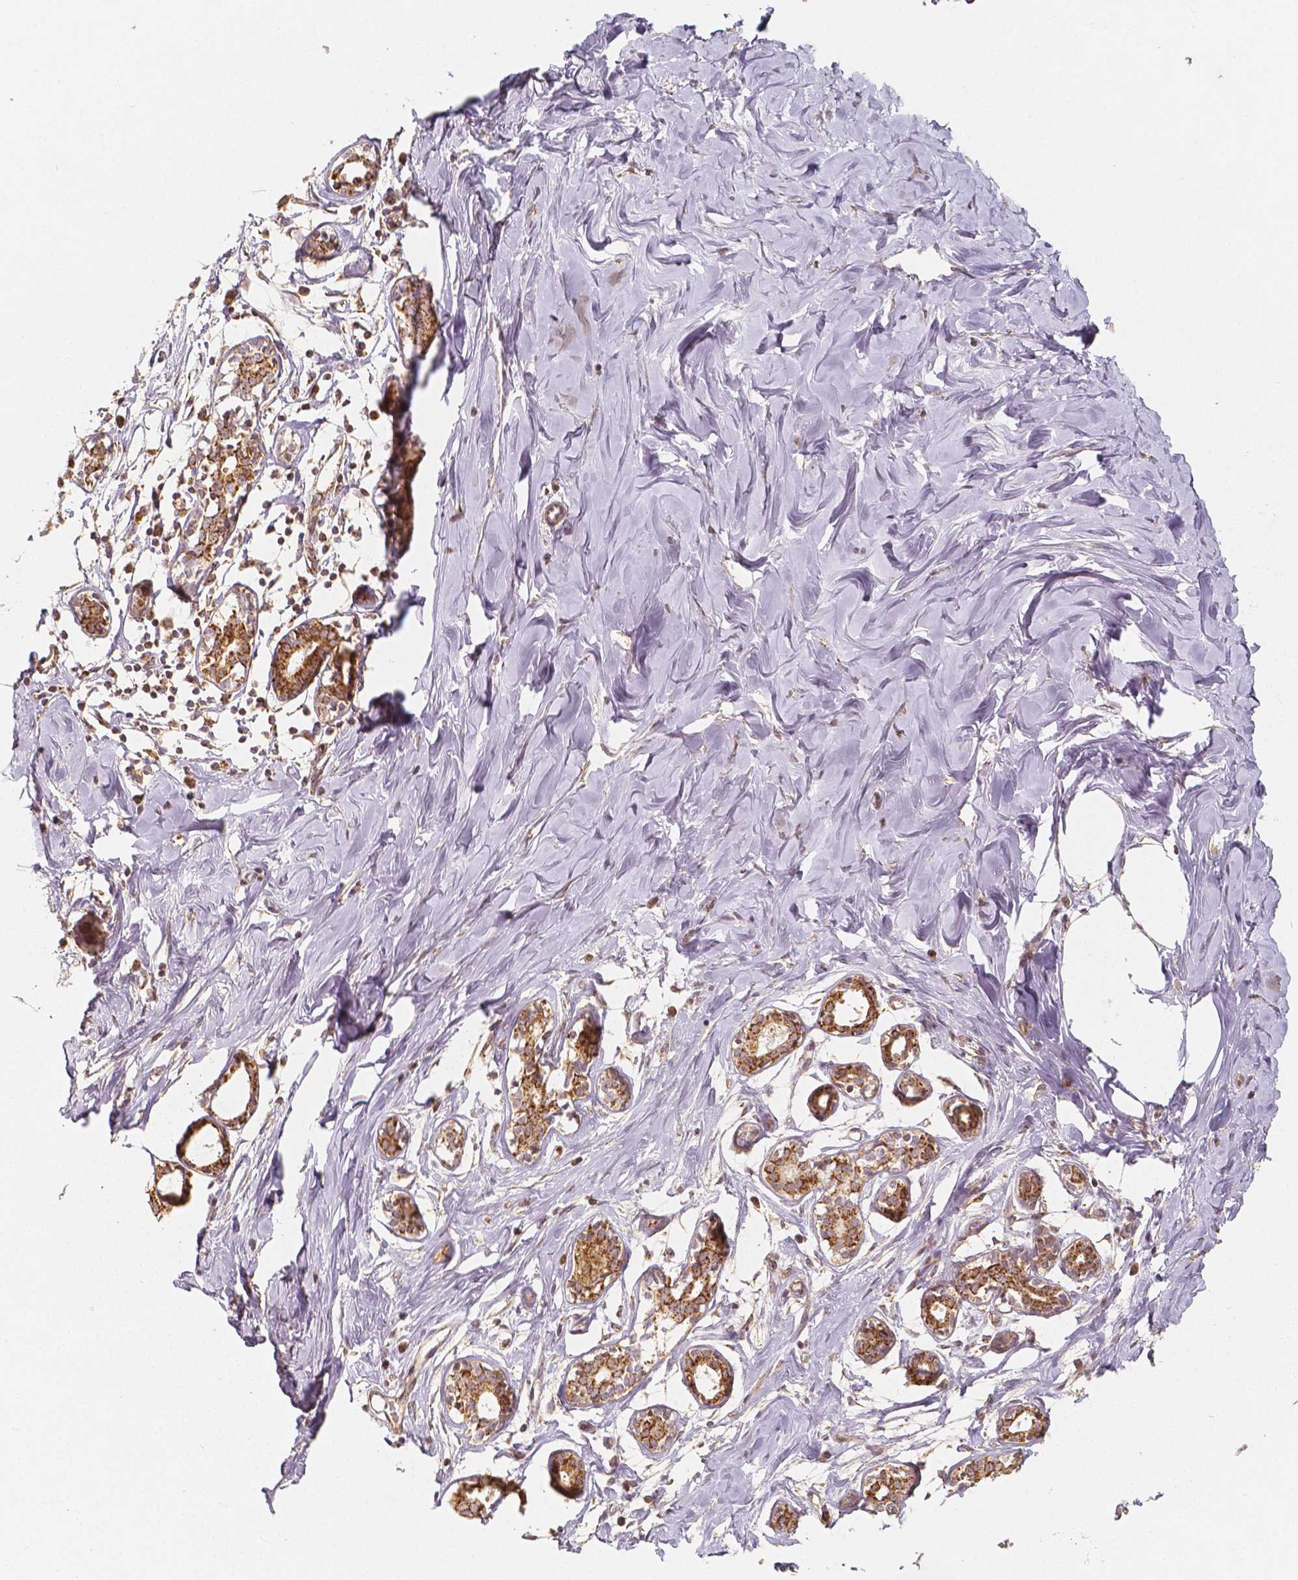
{"staining": {"intensity": "moderate", "quantity": "25%-75%", "location": "cytoplasmic/membranous"}, "tissue": "breast", "cell_type": "Adipocytes", "image_type": "normal", "snomed": [{"axis": "morphology", "description": "Normal tissue, NOS"}, {"axis": "topography", "description": "Breast"}], "caption": "Protein staining of unremarkable breast reveals moderate cytoplasmic/membranous expression in approximately 25%-75% of adipocytes.", "gene": "PGAM5", "patient": {"sex": "female", "age": 27}}